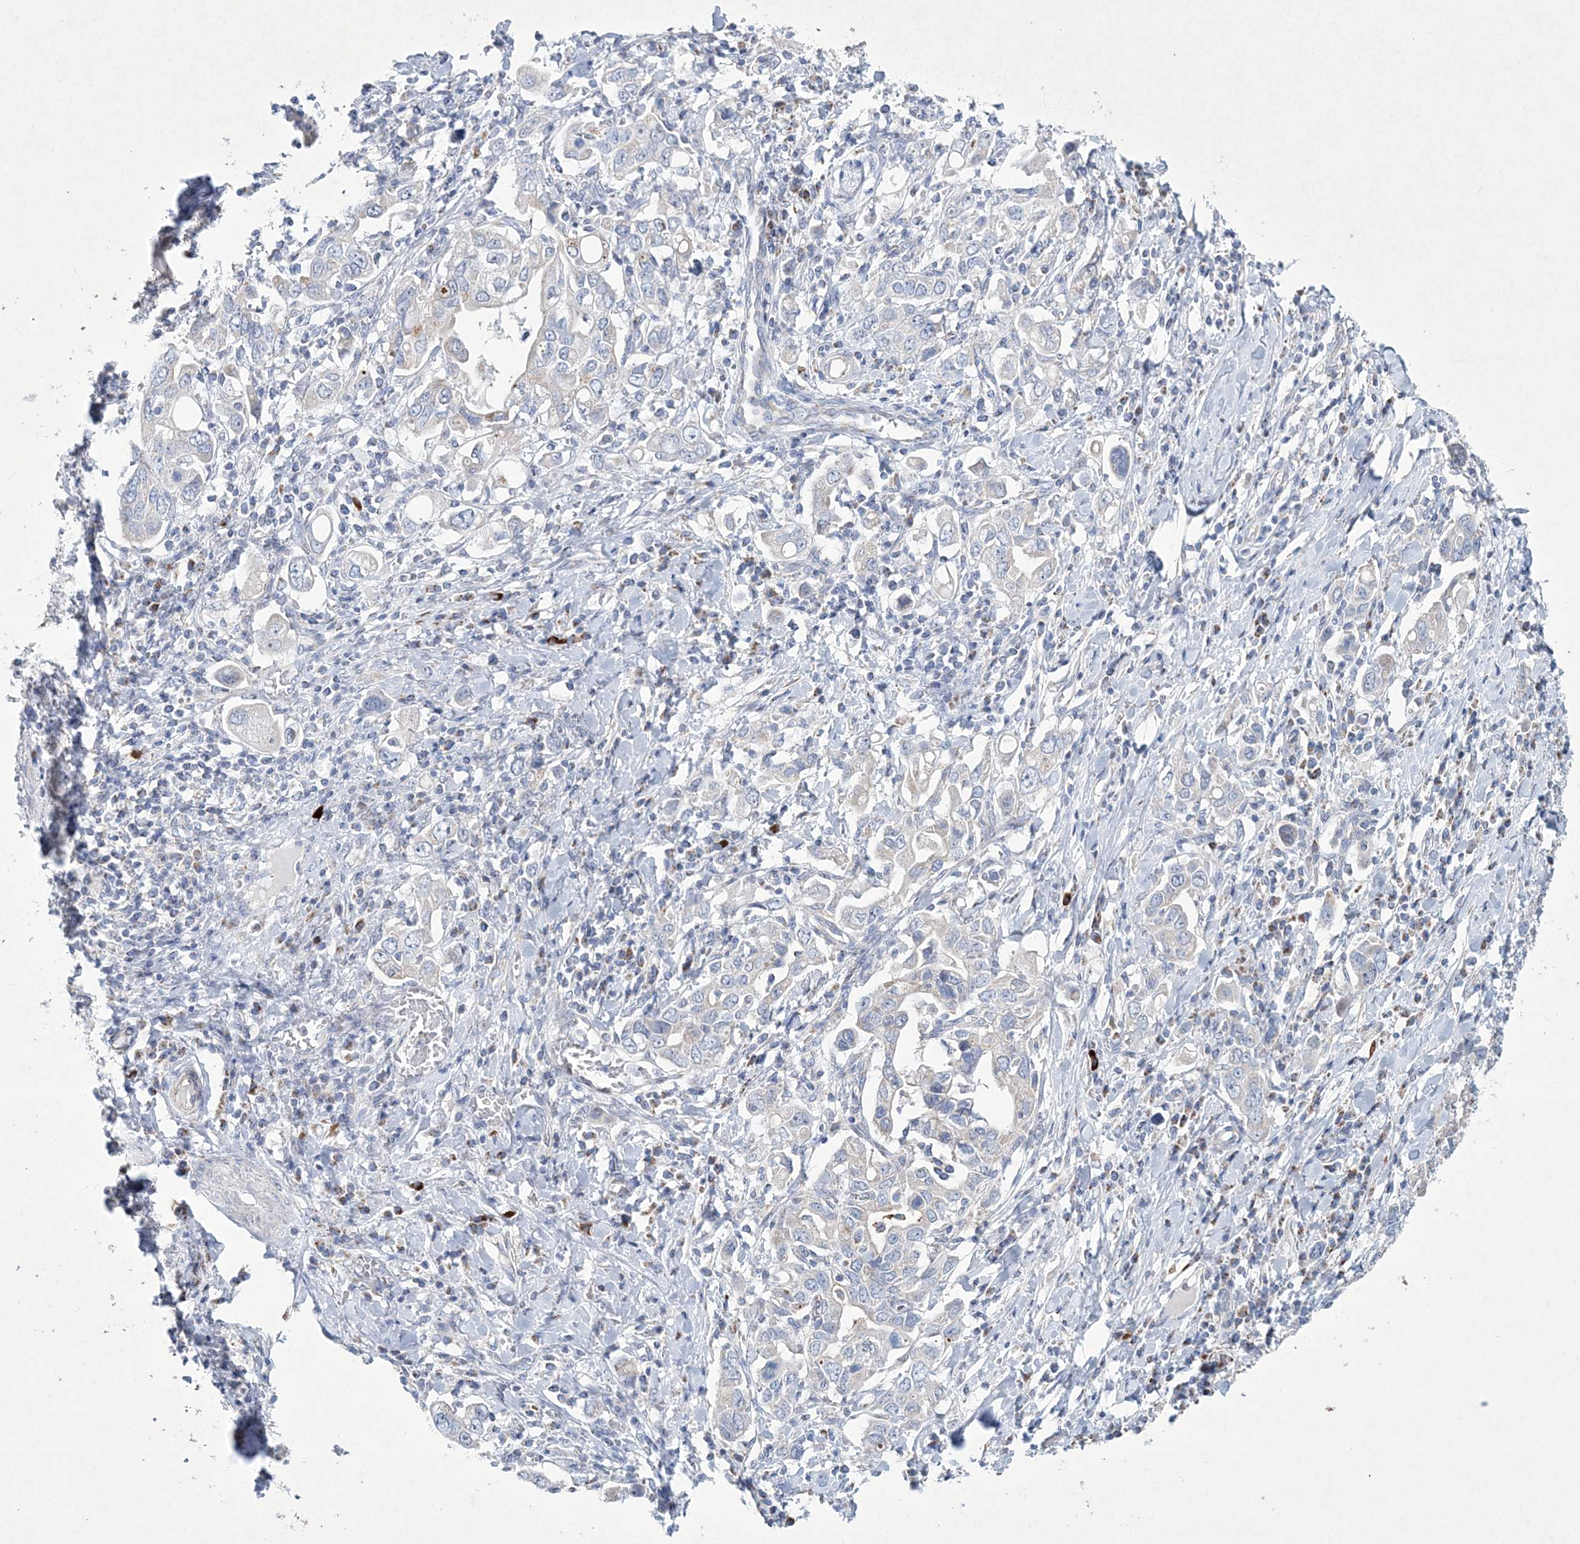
{"staining": {"intensity": "negative", "quantity": "none", "location": "none"}, "tissue": "stomach cancer", "cell_type": "Tumor cells", "image_type": "cancer", "snomed": [{"axis": "morphology", "description": "Adenocarcinoma, NOS"}, {"axis": "topography", "description": "Stomach, upper"}], "caption": "Human stomach adenocarcinoma stained for a protein using immunohistochemistry exhibits no staining in tumor cells.", "gene": "CES4A", "patient": {"sex": "male", "age": 62}}